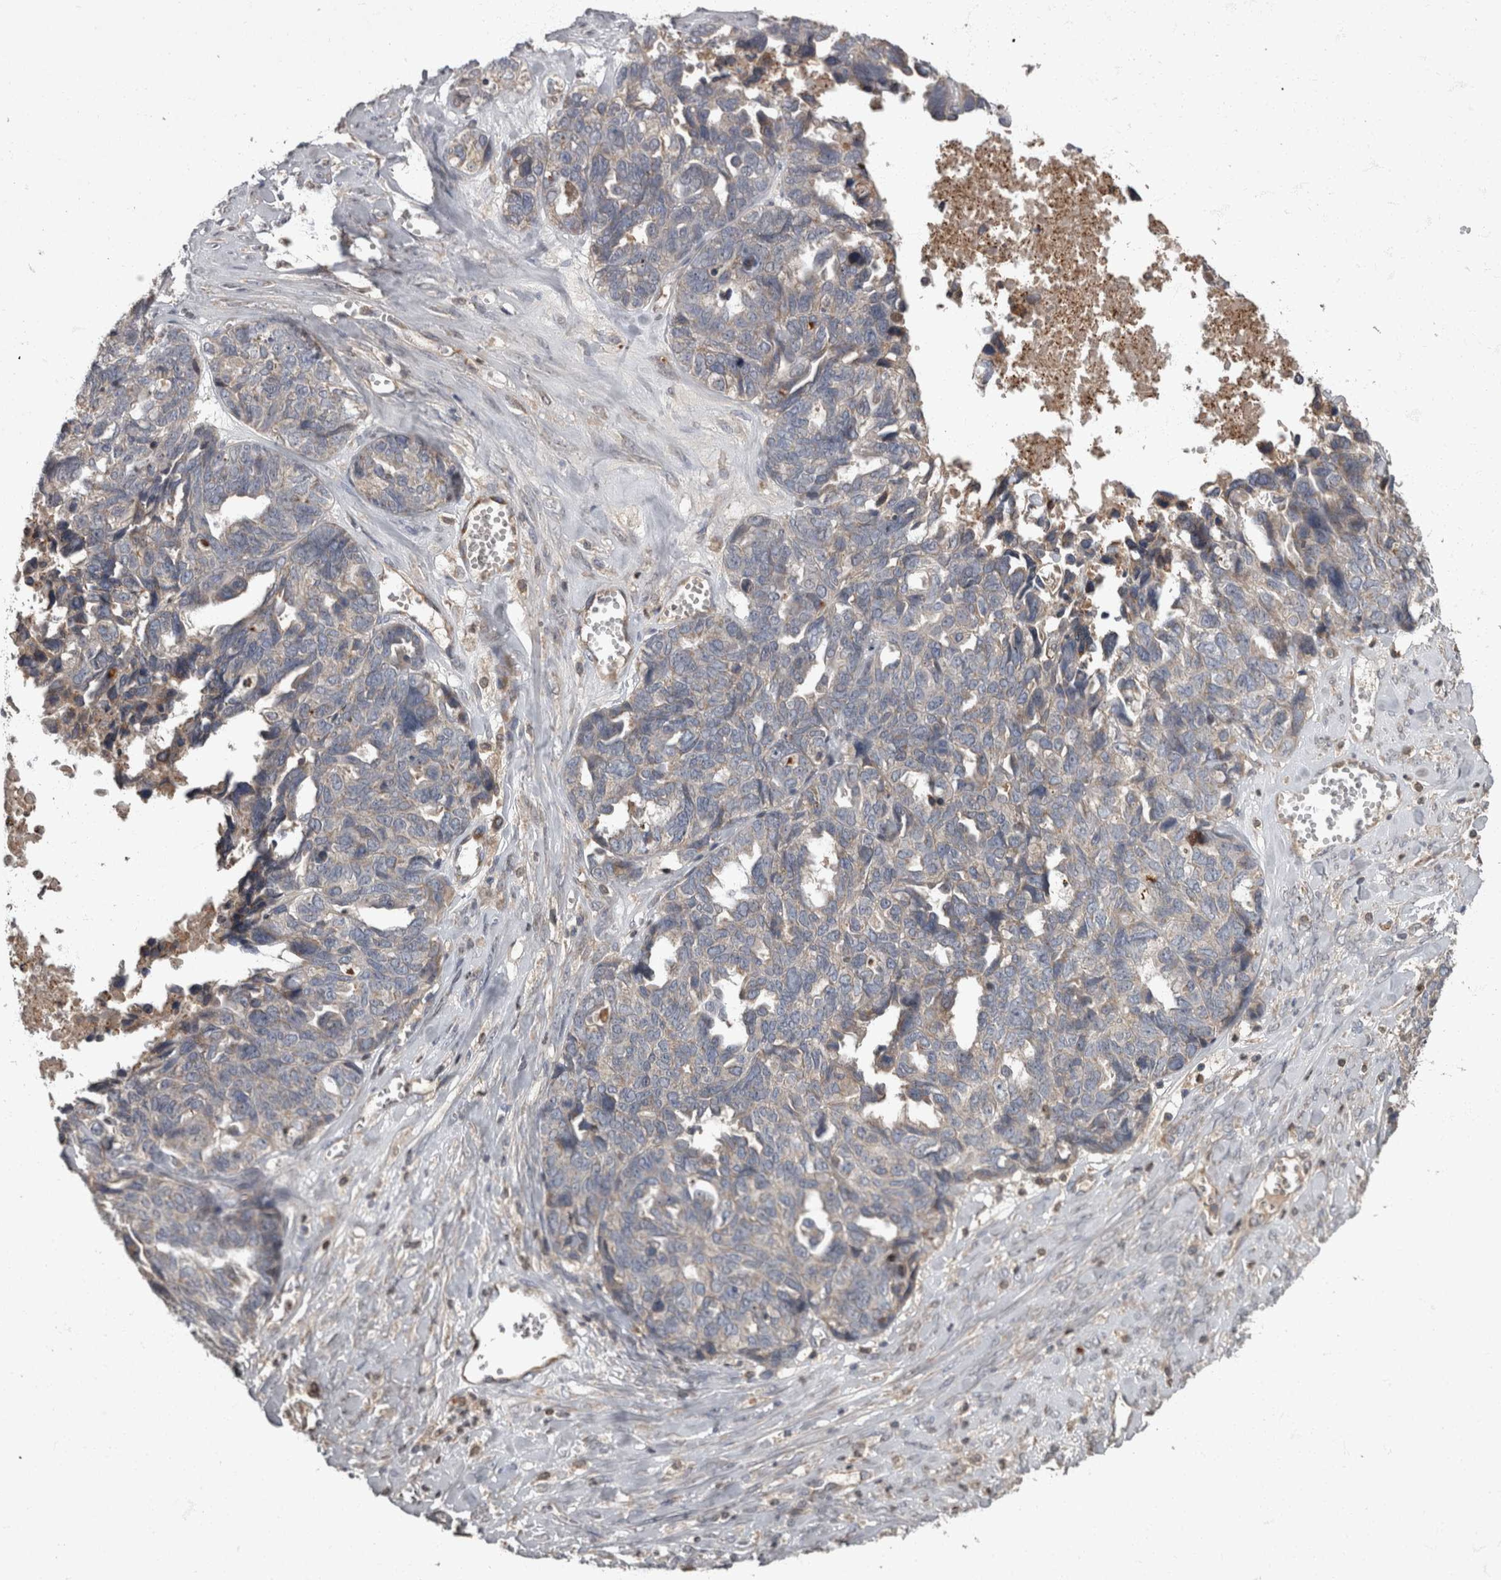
{"staining": {"intensity": "negative", "quantity": "none", "location": "none"}, "tissue": "ovarian cancer", "cell_type": "Tumor cells", "image_type": "cancer", "snomed": [{"axis": "morphology", "description": "Cystadenocarcinoma, serous, NOS"}, {"axis": "topography", "description": "Ovary"}], "caption": "DAB (3,3'-diaminobenzidine) immunohistochemical staining of ovarian cancer (serous cystadenocarcinoma) demonstrates no significant expression in tumor cells. (DAB (3,3'-diaminobenzidine) IHC with hematoxylin counter stain).", "gene": "PPP1R3C", "patient": {"sex": "female", "age": 79}}